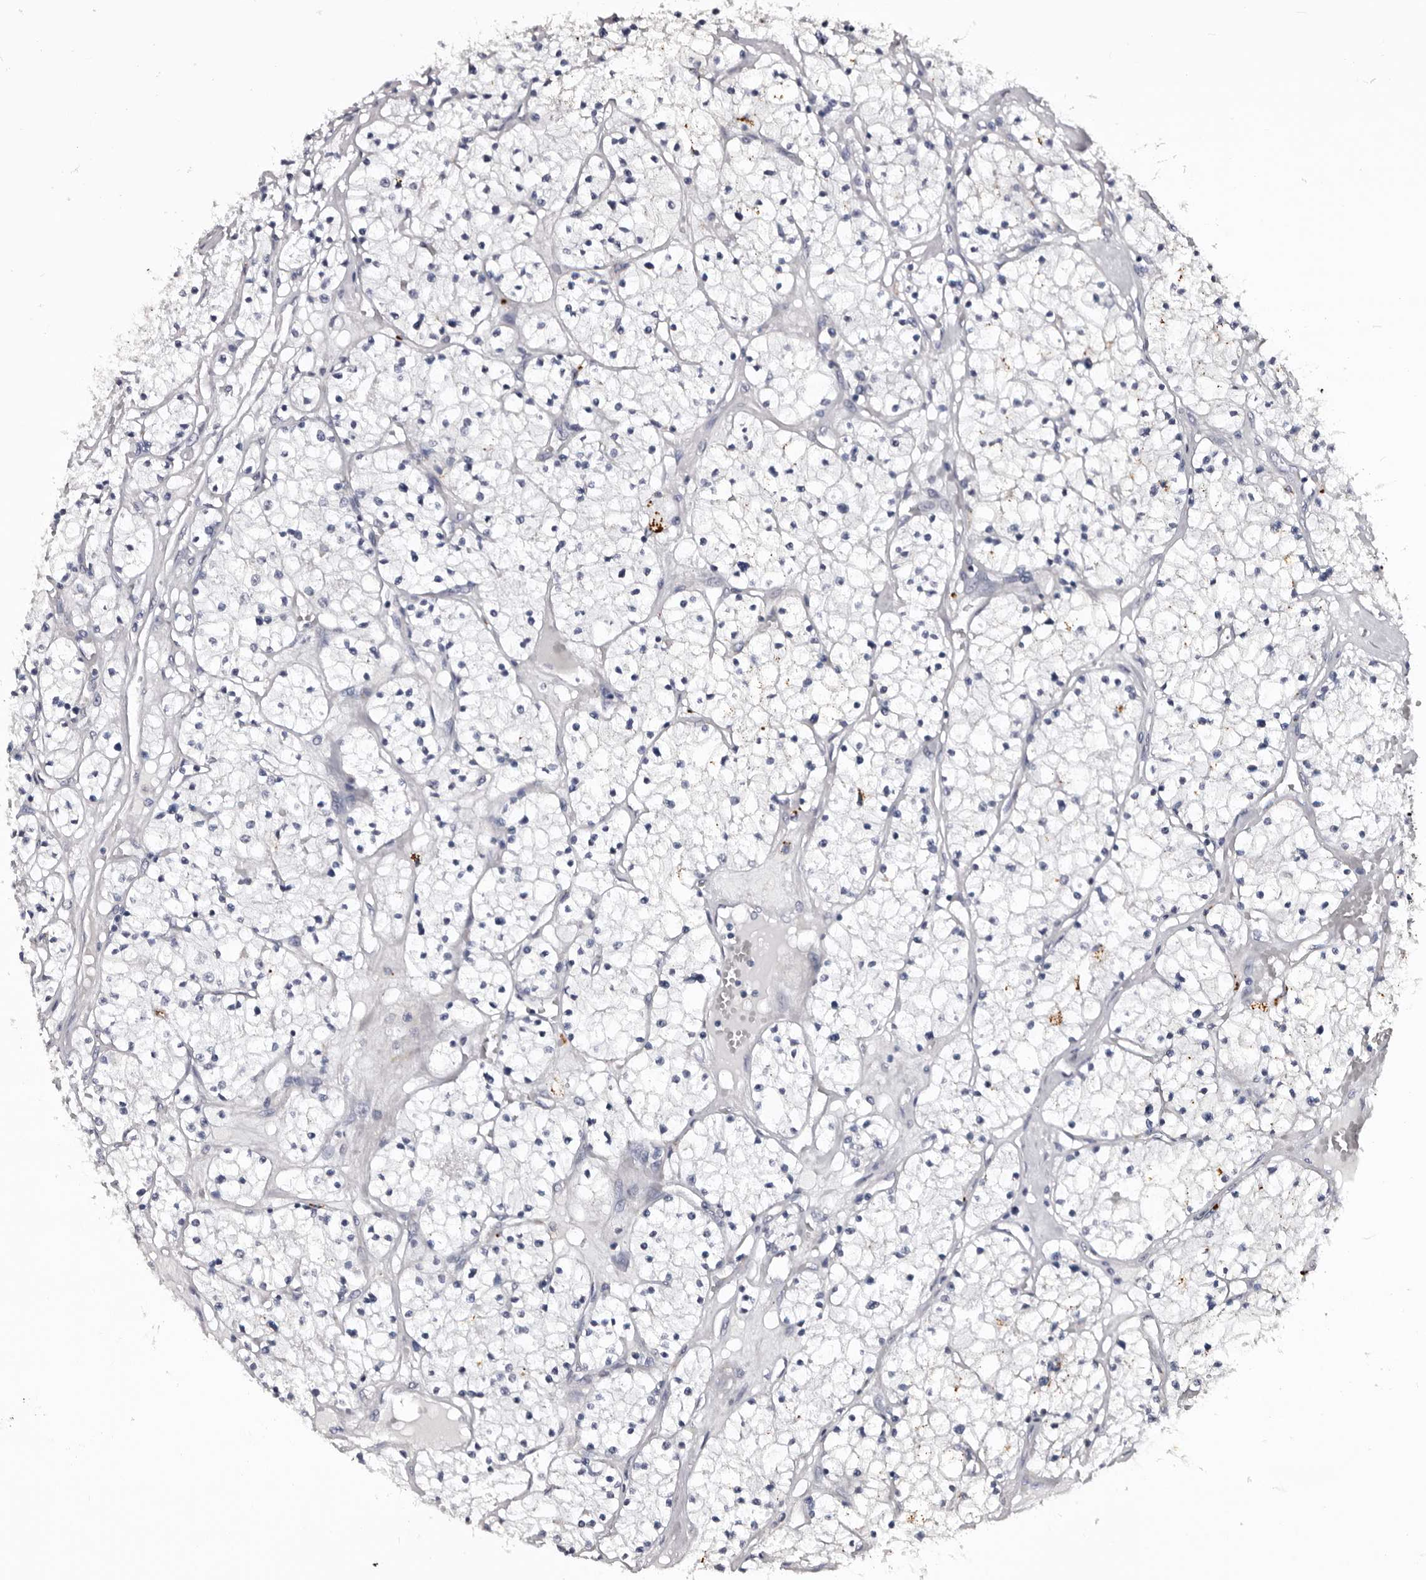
{"staining": {"intensity": "negative", "quantity": "none", "location": "none"}, "tissue": "renal cancer", "cell_type": "Tumor cells", "image_type": "cancer", "snomed": [{"axis": "morphology", "description": "Normal tissue, NOS"}, {"axis": "morphology", "description": "Adenocarcinoma, NOS"}, {"axis": "topography", "description": "Kidney"}], "caption": "Immunohistochemical staining of adenocarcinoma (renal) displays no significant positivity in tumor cells. Nuclei are stained in blue.", "gene": "SLC10A4", "patient": {"sex": "male", "age": 68}}